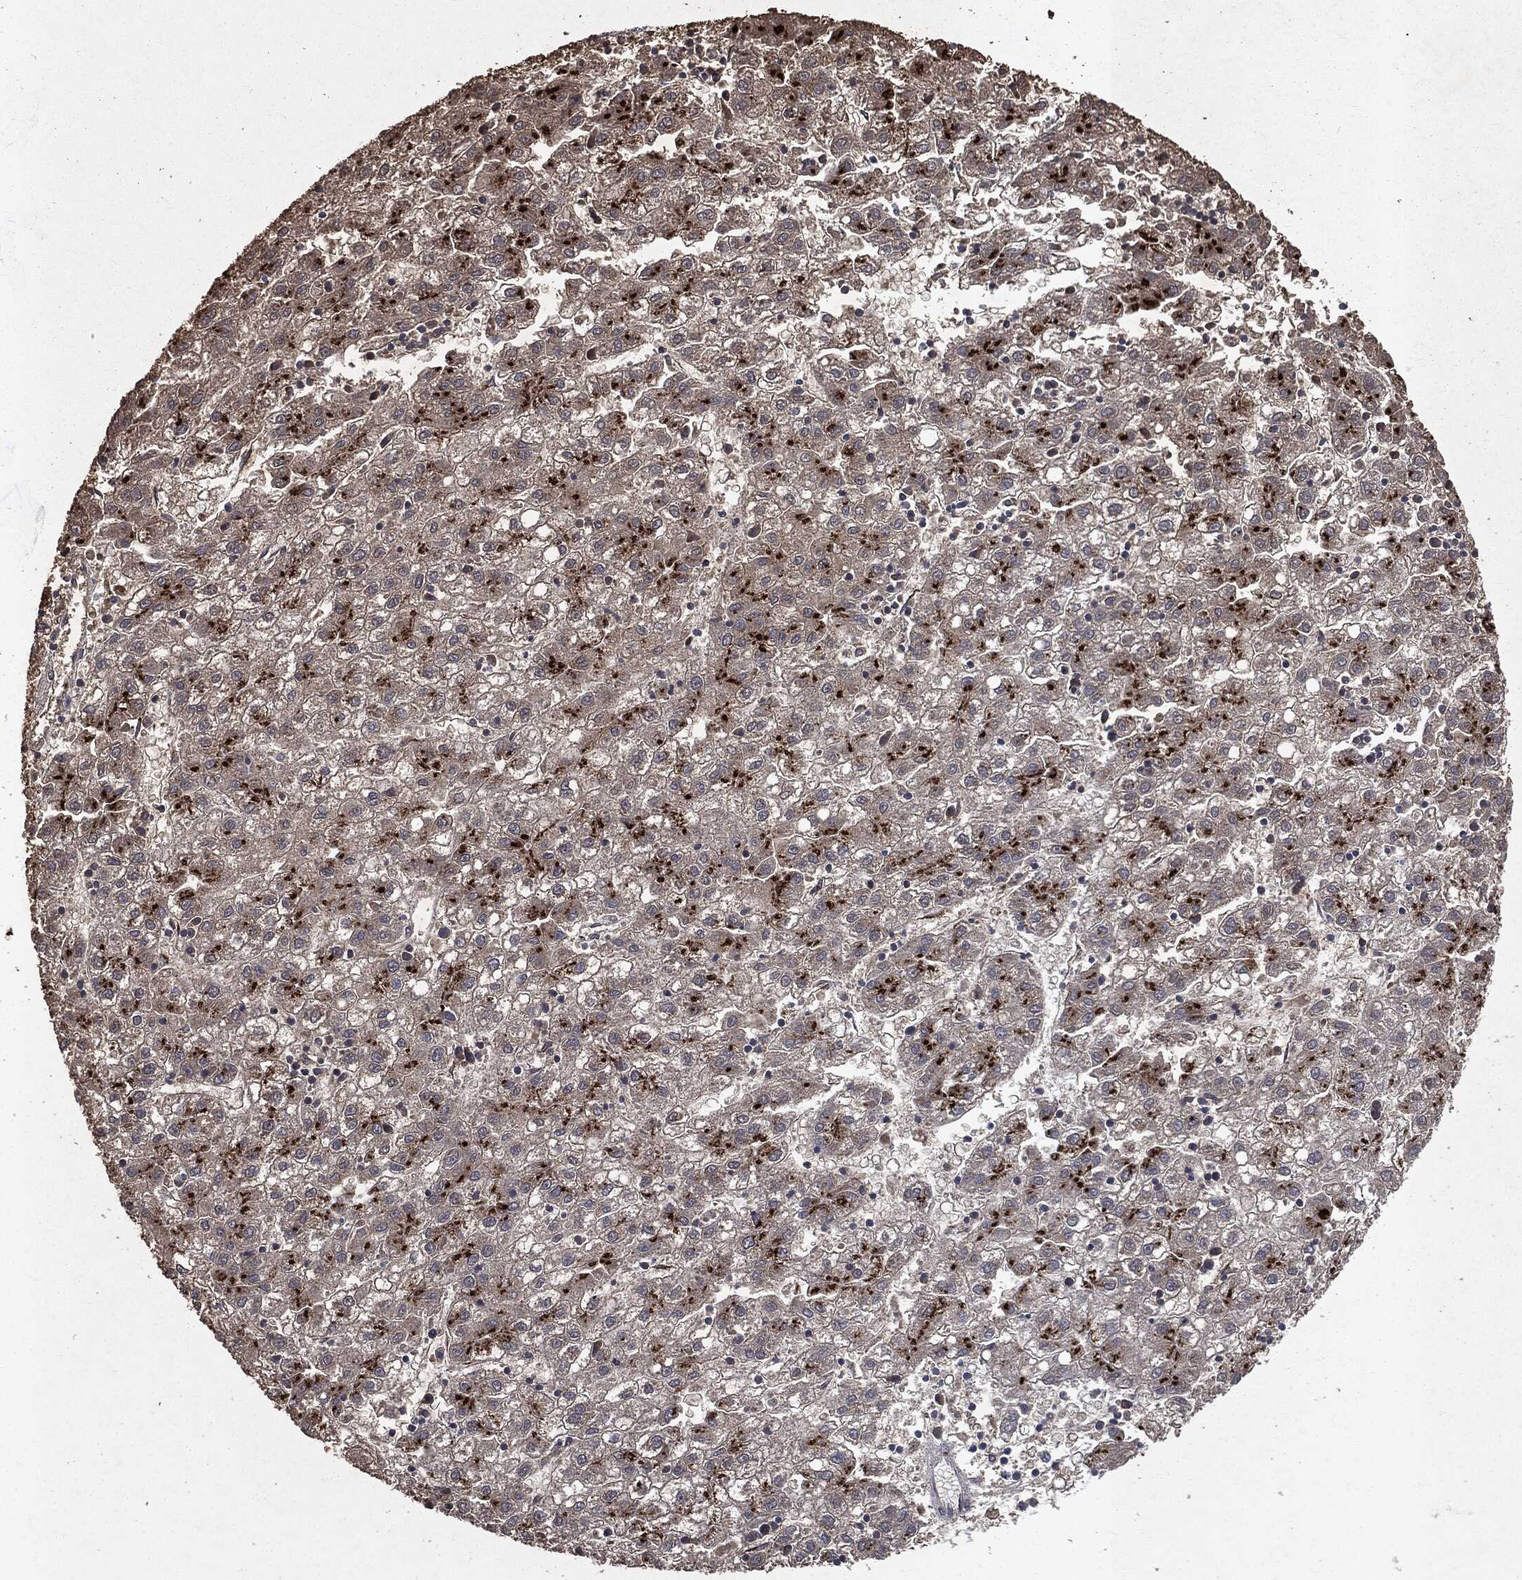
{"staining": {"intensity": "strong", "quantity": ">75%", "location": "cytoplasmic/membranous"}, "tissue": "liver cancer", "cell_type": "Tumor cells", "image_type": "cancer", "snomed": [{"axis": "morphology", "description": "Carcinoma, Hepatocellular, NOS"}, {"axis": "topography", "description": "Liver"}], "caption": "Immunohistochemical staining of human liver cancer (hepatocellular carcinoma) shows high levels of strong cytoplasmic/membranous positivity in about >75% of tumor cells.", "gene": "PLPPR2", "patient": {"sex": "male", "age": 72}}